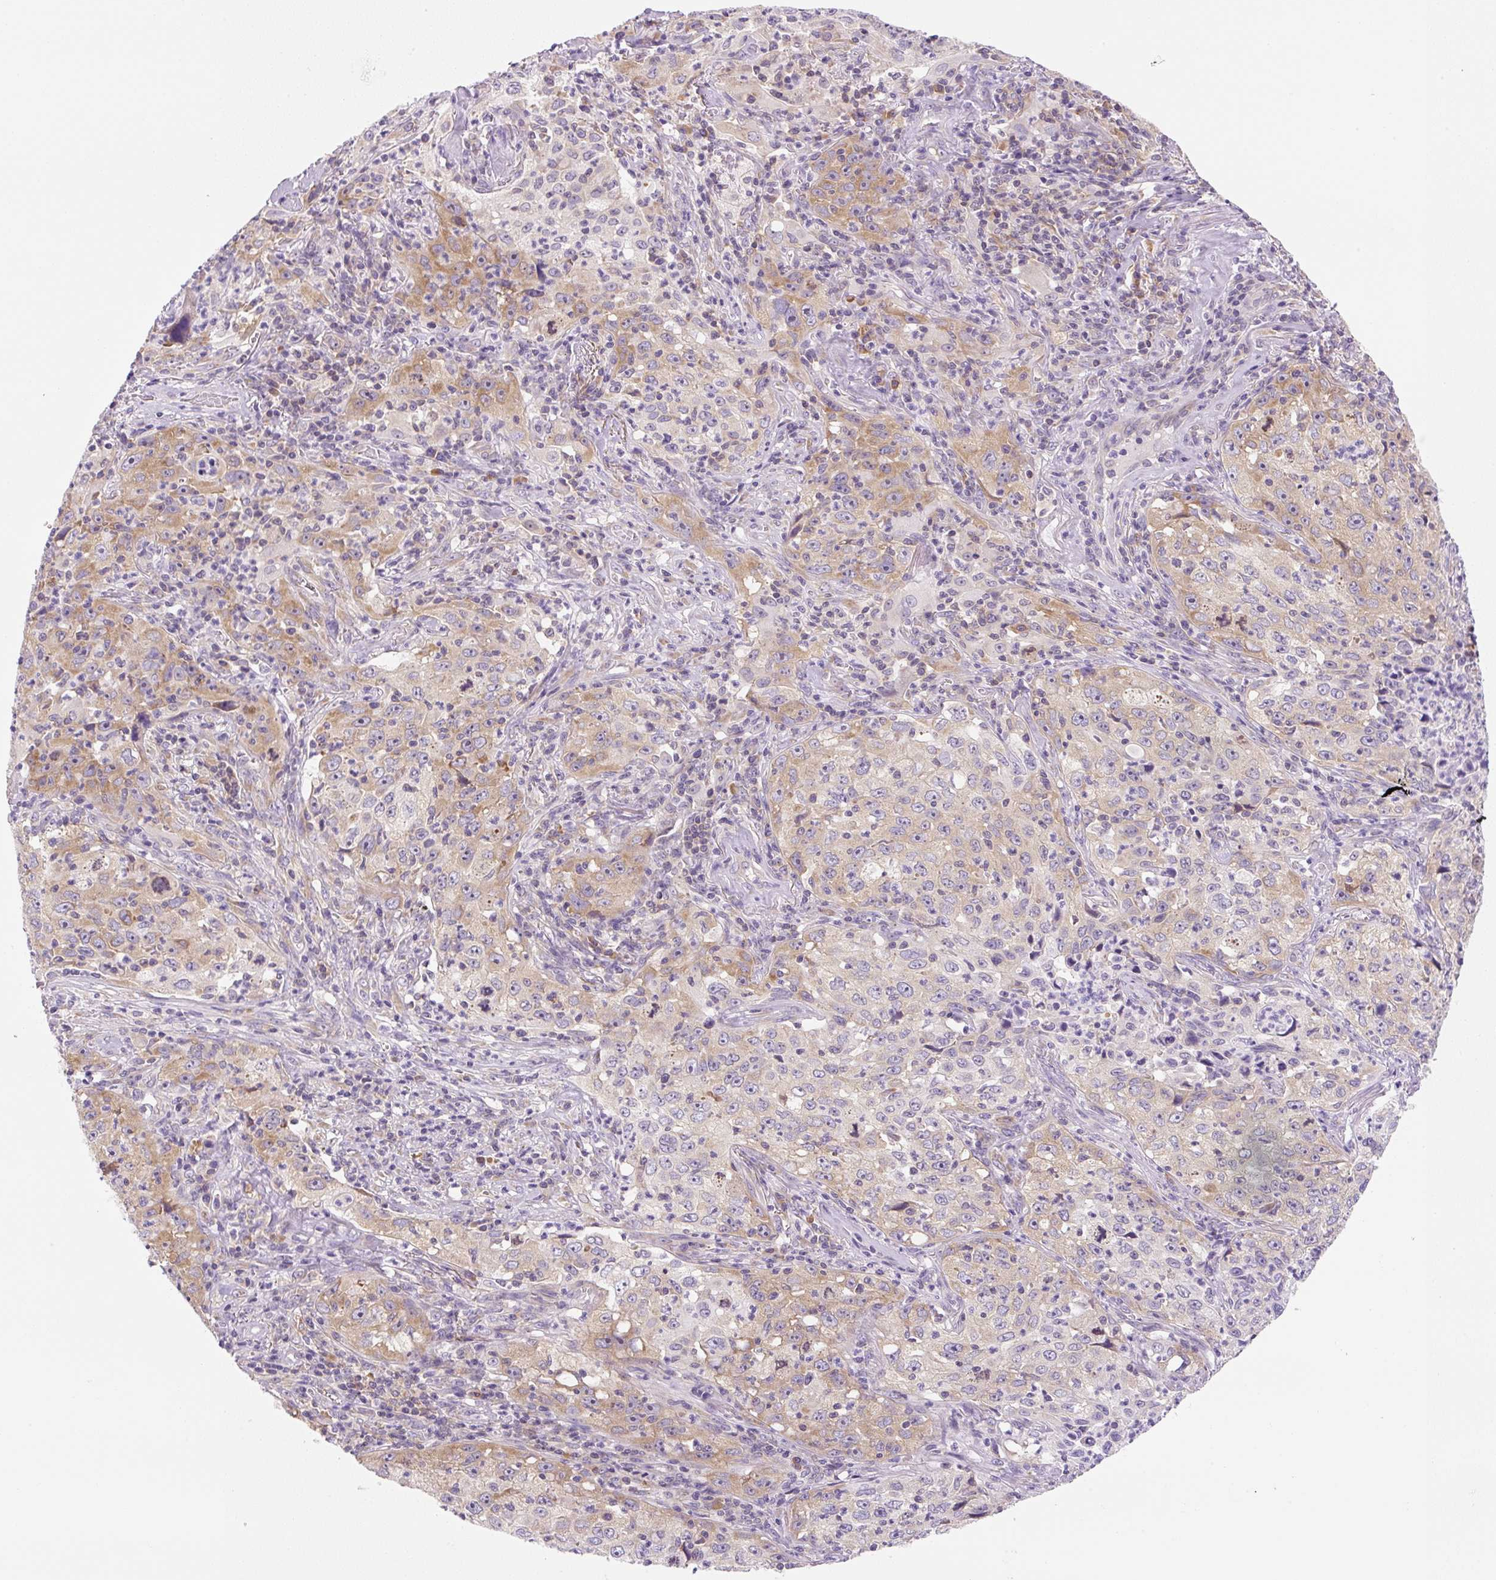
{"staining": {"intensity": "moderate", "quantity": "25%-75%", "location": "cytoplasmic/membranous"}, "tissue": "lung cancer", "cell_type": "Tumor cells", "image_type": "cancer", "snomed": [{"axis": "morphology", "description": "Squamous cell carcinoma, NOS"}, {"axis": "topography", "description": "Lung"}], "caption": "IHC staining of lung cancer (squamous cell carcinoma), which reveals medium levels of moderate cytoplasmic/membranous staining in about 25%-75% of tumor cells indicating moderate cytoplasmic/membranous protein staining. The staining was performed using DAB (brown) for protein detection and nuclei were counterstained in hematoxylin (blue).", "gene": "RPL18A", "patient": {"sex": "male", "age": 71}}